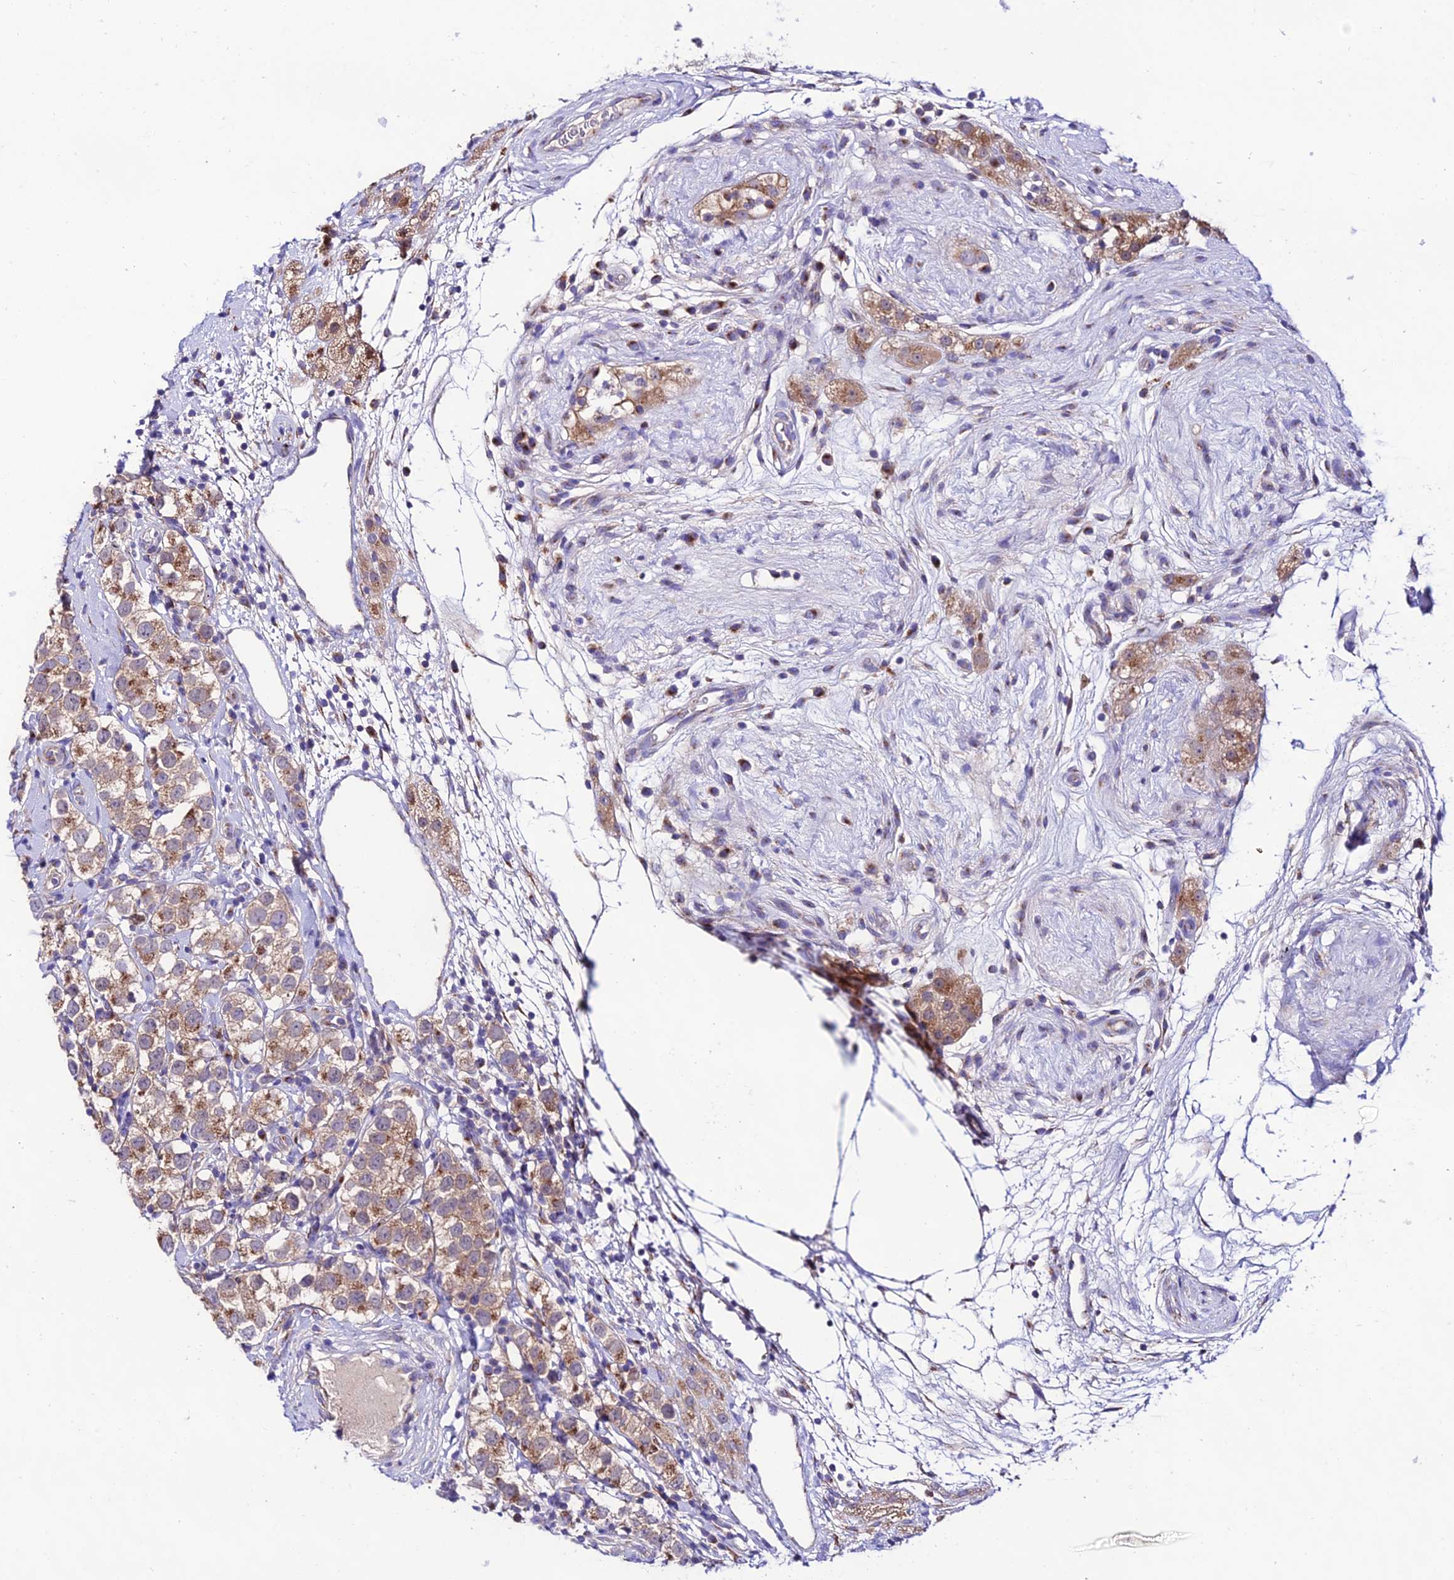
{"staining": {"intensity": "moderate", "quantity": ">75%", "location": "cytoplasmic/membranous"}, "tissue": "testis cancer", "cell_type": "Tumor cells", "image_type": "cancer", "snomed": [{"axis": "morphology", "description": "Seminoma, NOS"}, {"axis": "topography", "description": "Testis"}], "caption": "Seminoma (testis) stained with a protein marker demonstrates moderate staining in tumor cells.", "gene": "LACTB2", "patient": {"sex": "male", "age": 34}}